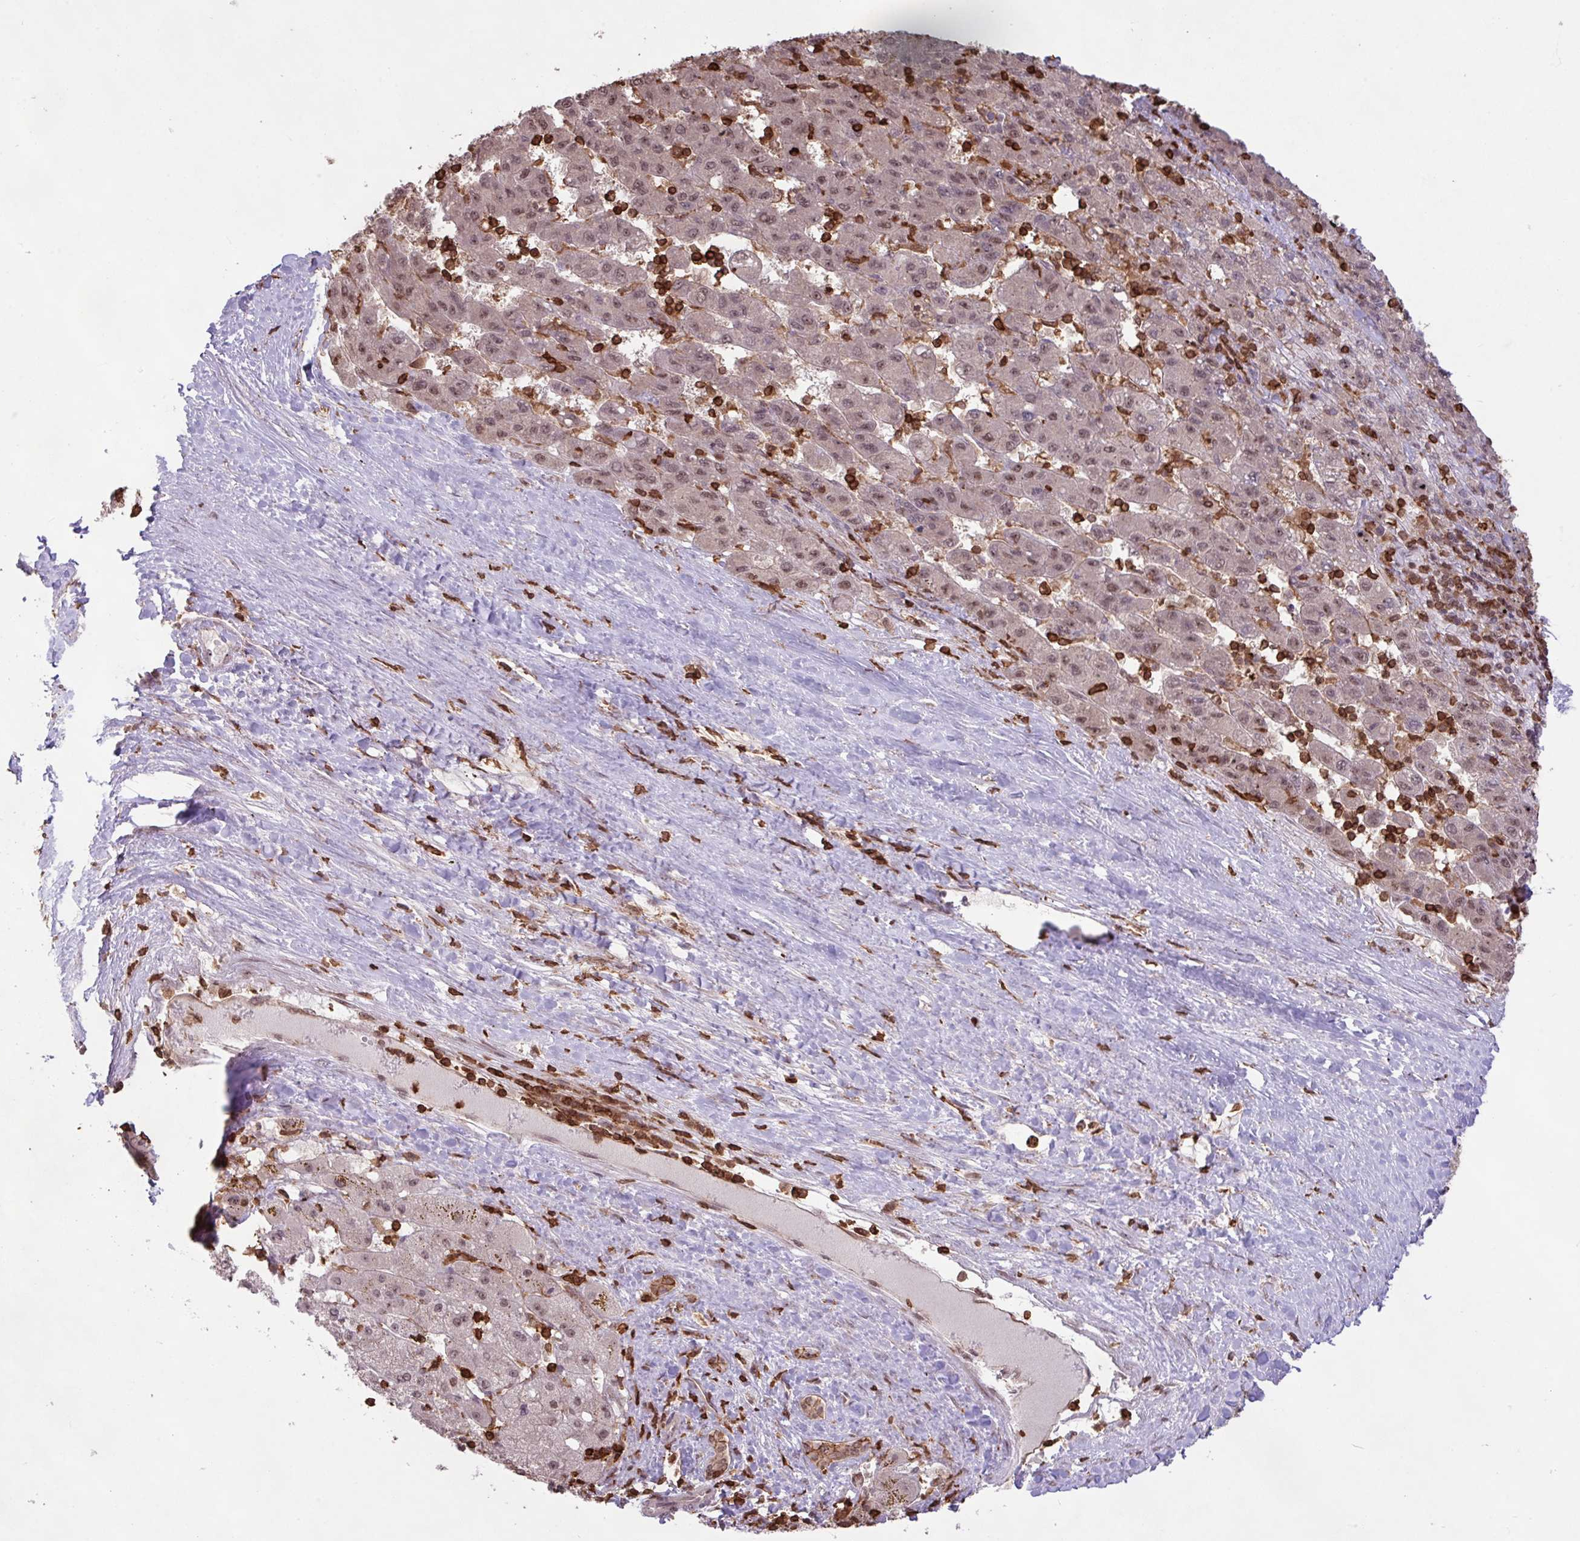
{"staining": {"intensity": "weak", "quantity": ">75%", "location": "nuclear"}, "tissue": "liver cancer", "cell_type": "Tumor cells", "image_type": "cancer", "snomed": [{"axis": "morphology", "description": "Carcinoma, Hepatocellular, NOS"}, {"axis": "topography", "description": "Liver"}], "caption": "Immunohistochemical staining of liver cancer demonstrates low levels of weak nuclear protein positivity in approximately >75% of tumor cells. (DAB (3,3'-diaminobenzidine) = brown stain, brightfield microscopy at high magnification).", "gene": "GON7", "patient": {"sex": "female", "age": 82}}